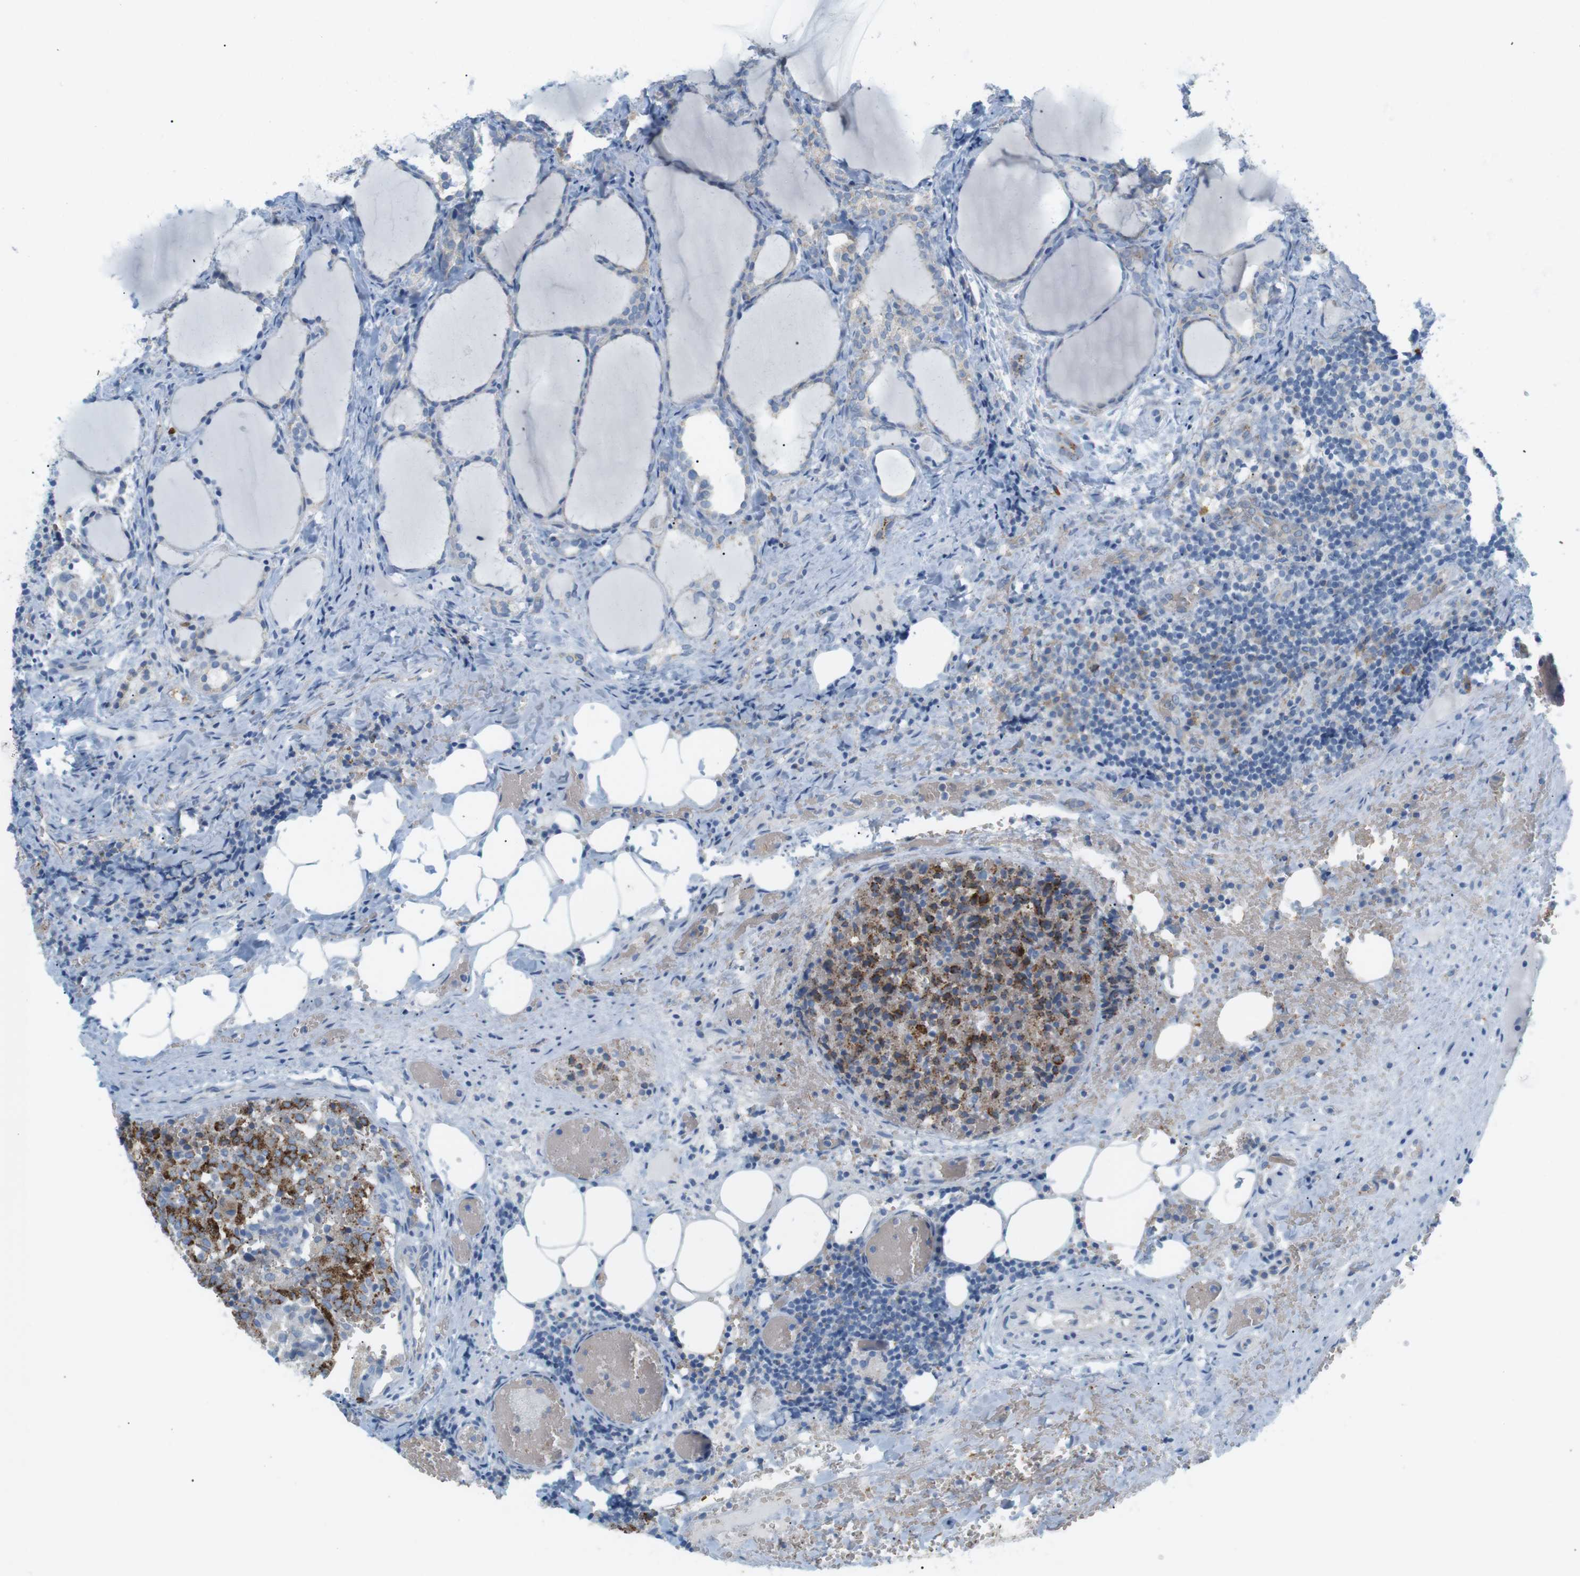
{"staining": {"intensity": "strong", "quantity": ">75%", "location": "cytoplasmic/membranous"}, "tissue": "thyroid cancer", "cell_type": "Tumor cells", "image_type": "cancer", "snomed": [{"axis": "morphology", "description": "Normal tissue, NOS"}, {"axis": "morphology", "description": "Papillary adenocarcinoma, NOS"}, {"axis": "topography", "description": "Thyroid gland"}], "caption": "Brown immunohistochemical staining in thyroid cancer (papillary adenocarcinoma) demonstrates strong cytoplasmic/membranous staining in about >75% of tumor cells. (brown staining indicates protein expression, while blue staining denotes nuclei).", "gene": "VAMP1", "patient": {"sex": "female", "age": 30}}